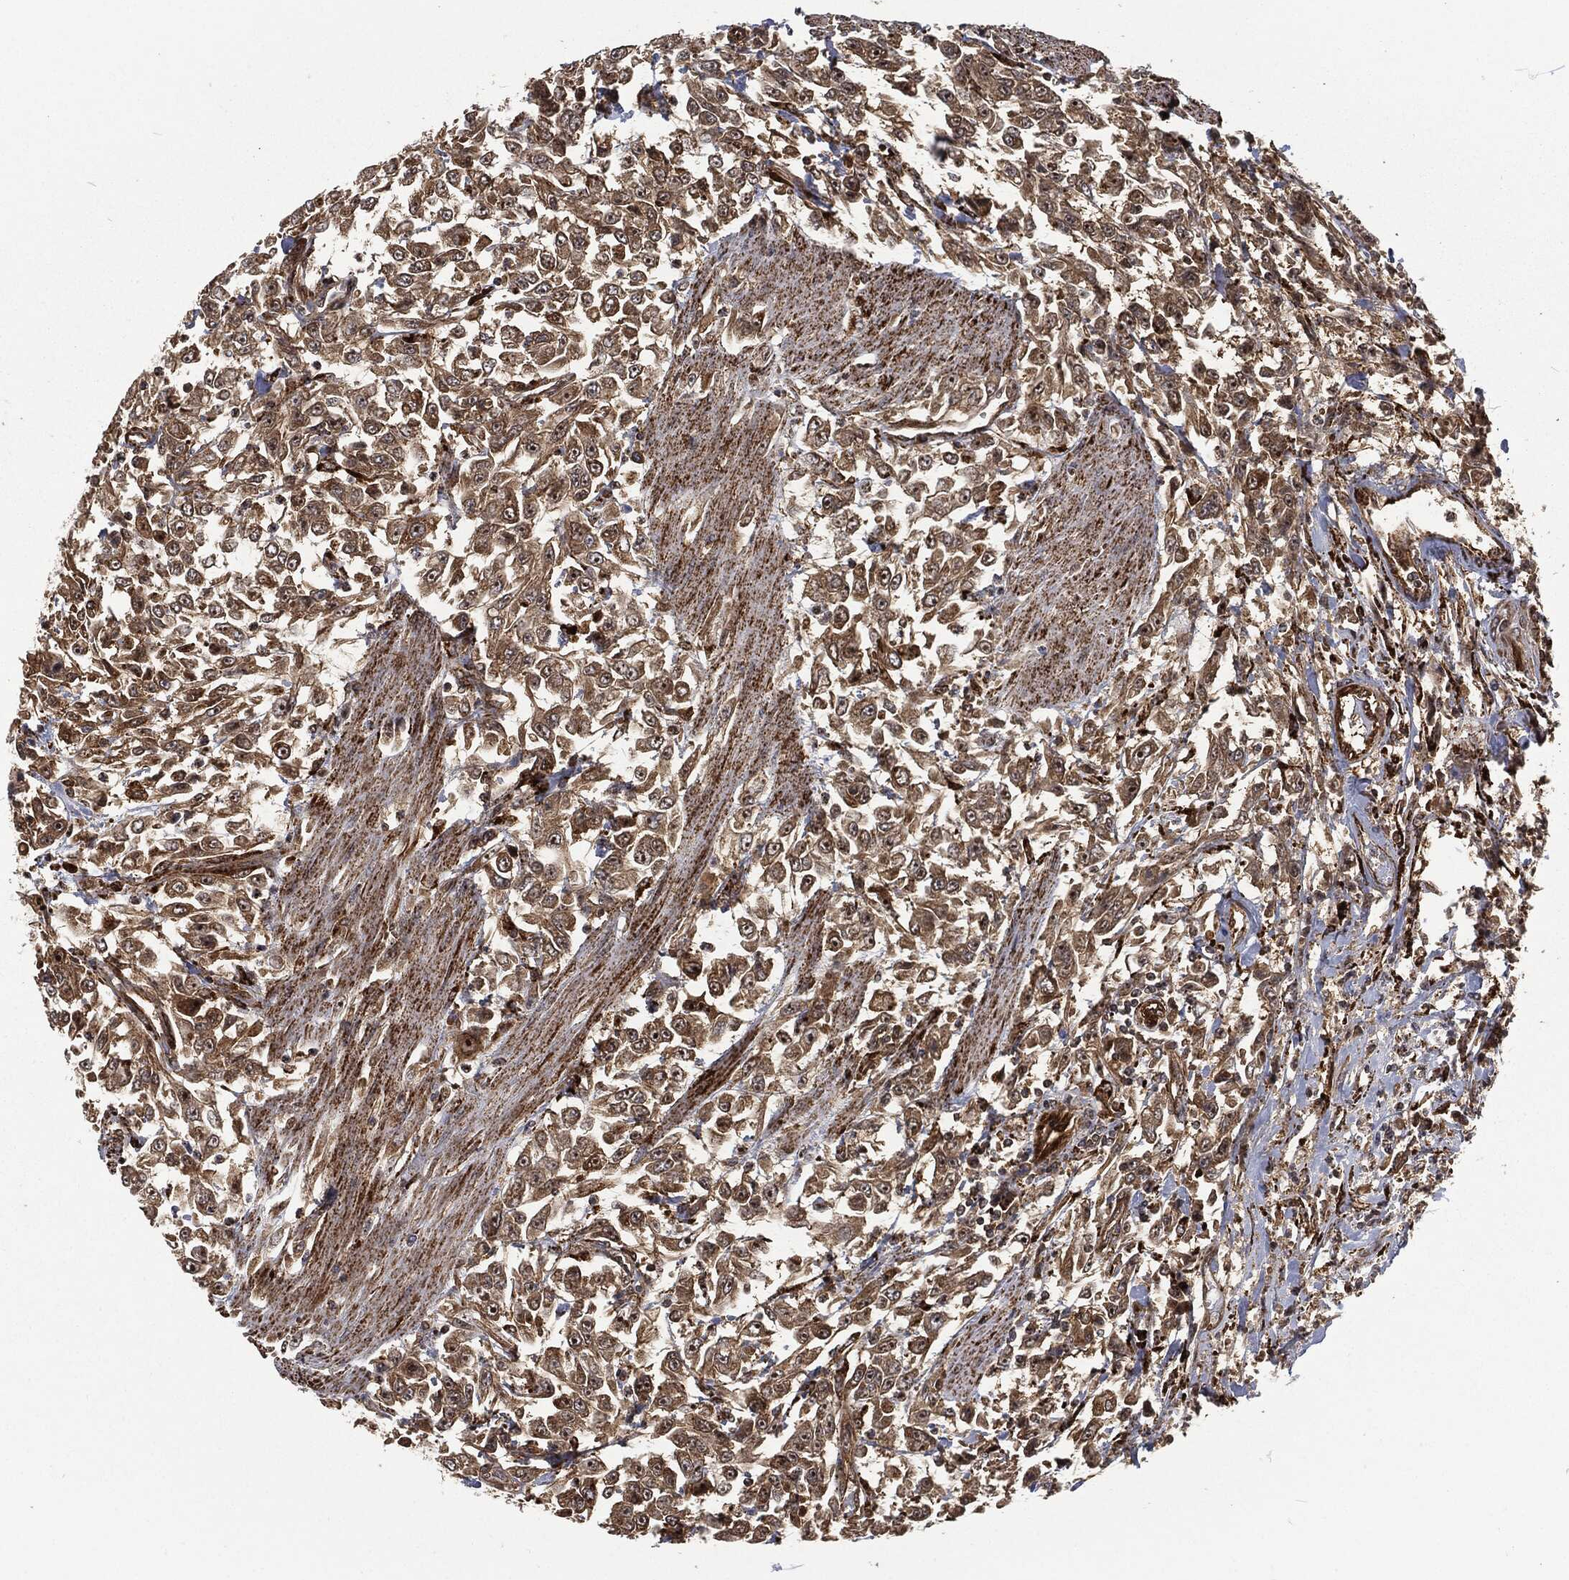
{"staining": {"intensity": "moderate", "quantity": ">75%", "location": "cytoplasmic/membranous"}, "tissue": "urothelial cancer", "cell_type": "Tumor cells", "image_type": "cancer", "snomed": [{"axis": "morphology", "description": "Urothelial carcinoma, High grade"}, {"axis": "topography", "description": "Urinary bladder"}], "caption": "A medium amount of moderate cytoplasmic/membranous staining is seen in about >75% of tumor cells in high-grade urothelial carcinoma tissue. (DAB IHC with brightfield microscopy, high magnification).", "gene": "RFTN1", "patient": {"sex": "male", "age": 46}}